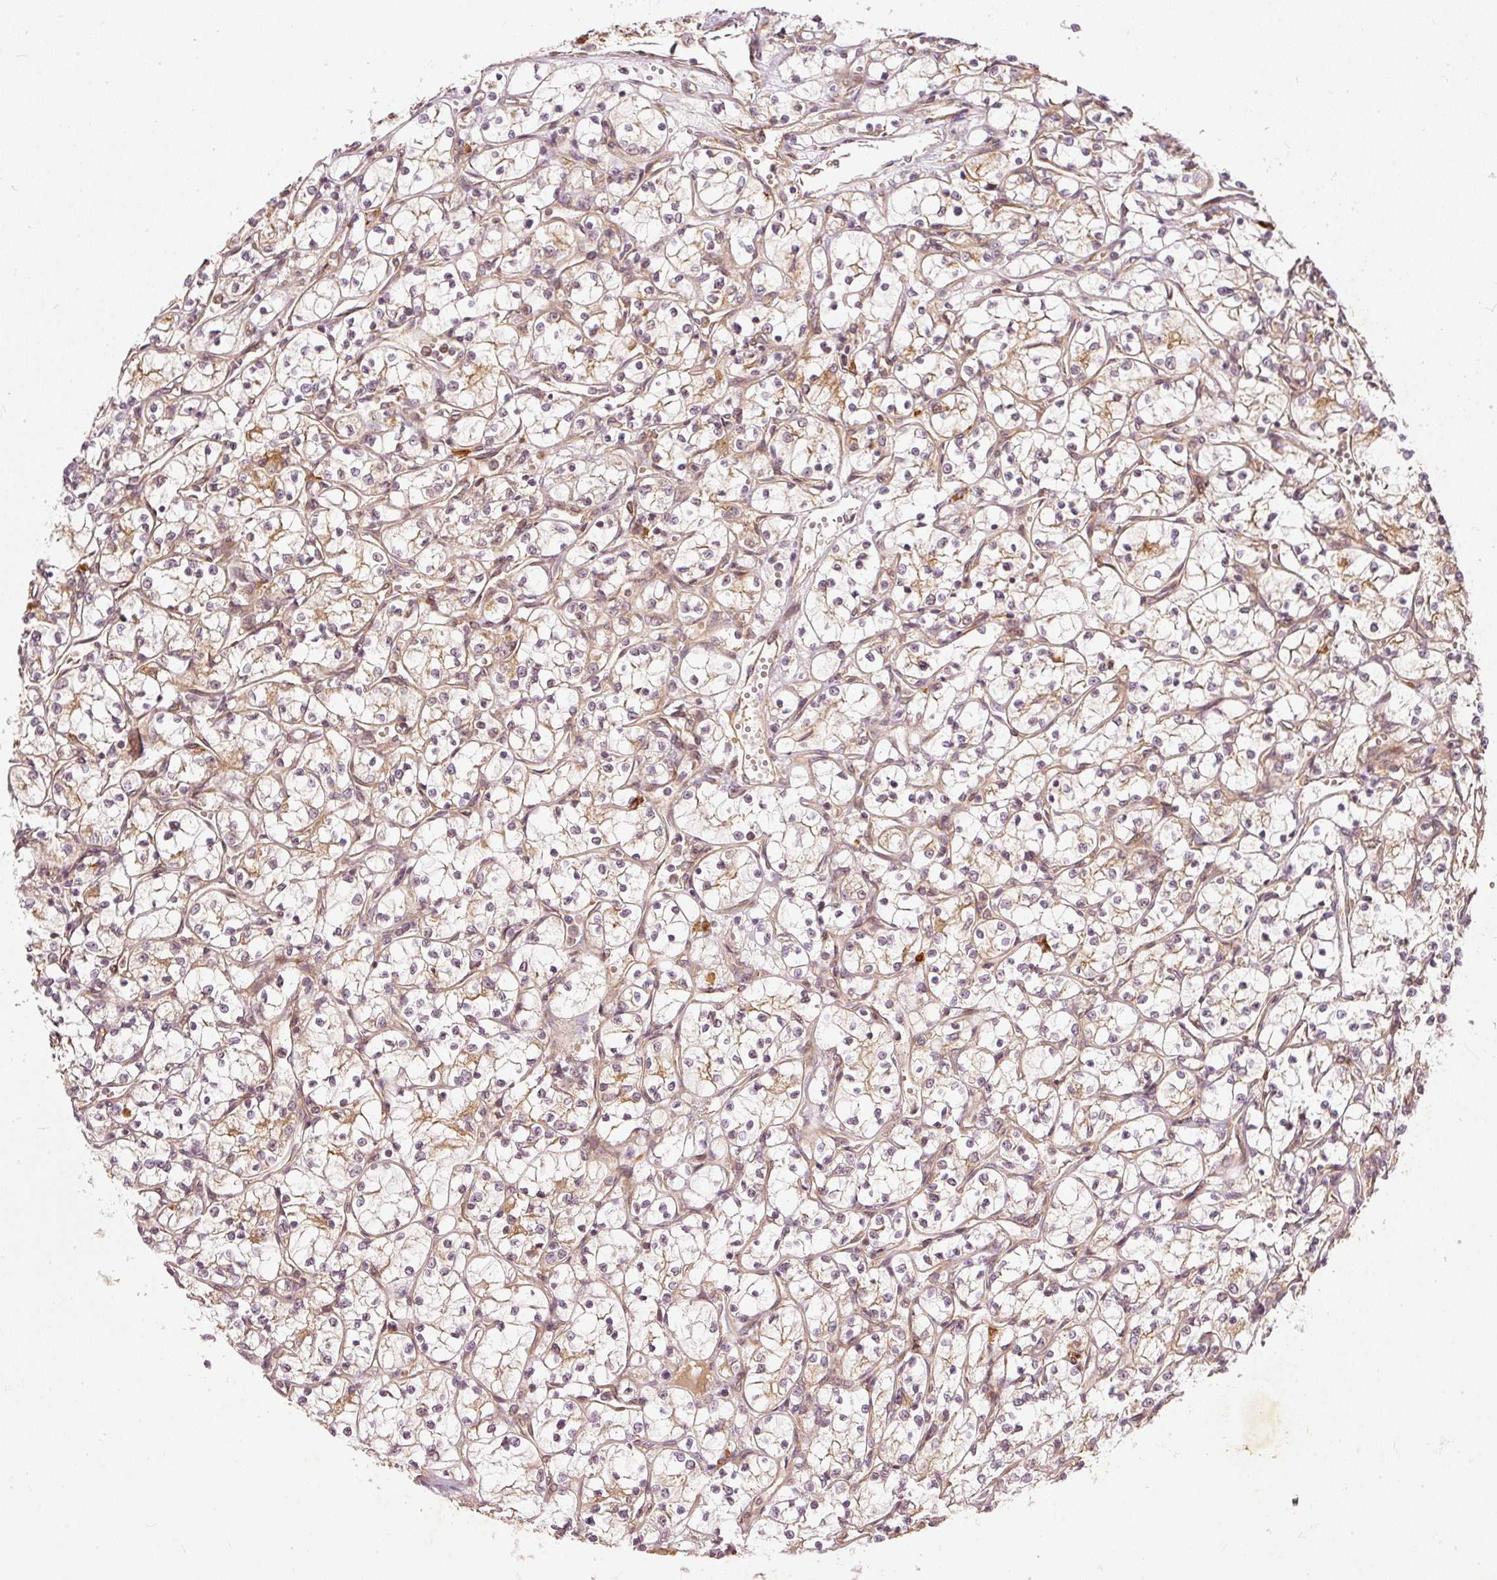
{"staining": {"intensity": "weak", "quantity": "25%-75%", "location": "cytoplasmic/membranous"}, "tissue": "renal cancer", "cell_type": "Tumor cells", "image_type": "cancer", "snomed": [{"axis": "morphology", "description": "Adenocarcinoma, NOS"}, {"axis": "topography", "description": "Kidney"}], "caption": "Immunohistochemical staining of renal adenocarcinoma reveals weak cytoplasmic/membranous protein positivity in approximately 25%-75% of tumor cells.", "gene": "ZNF580", "patient": {"sex": "female", "age": 69}}